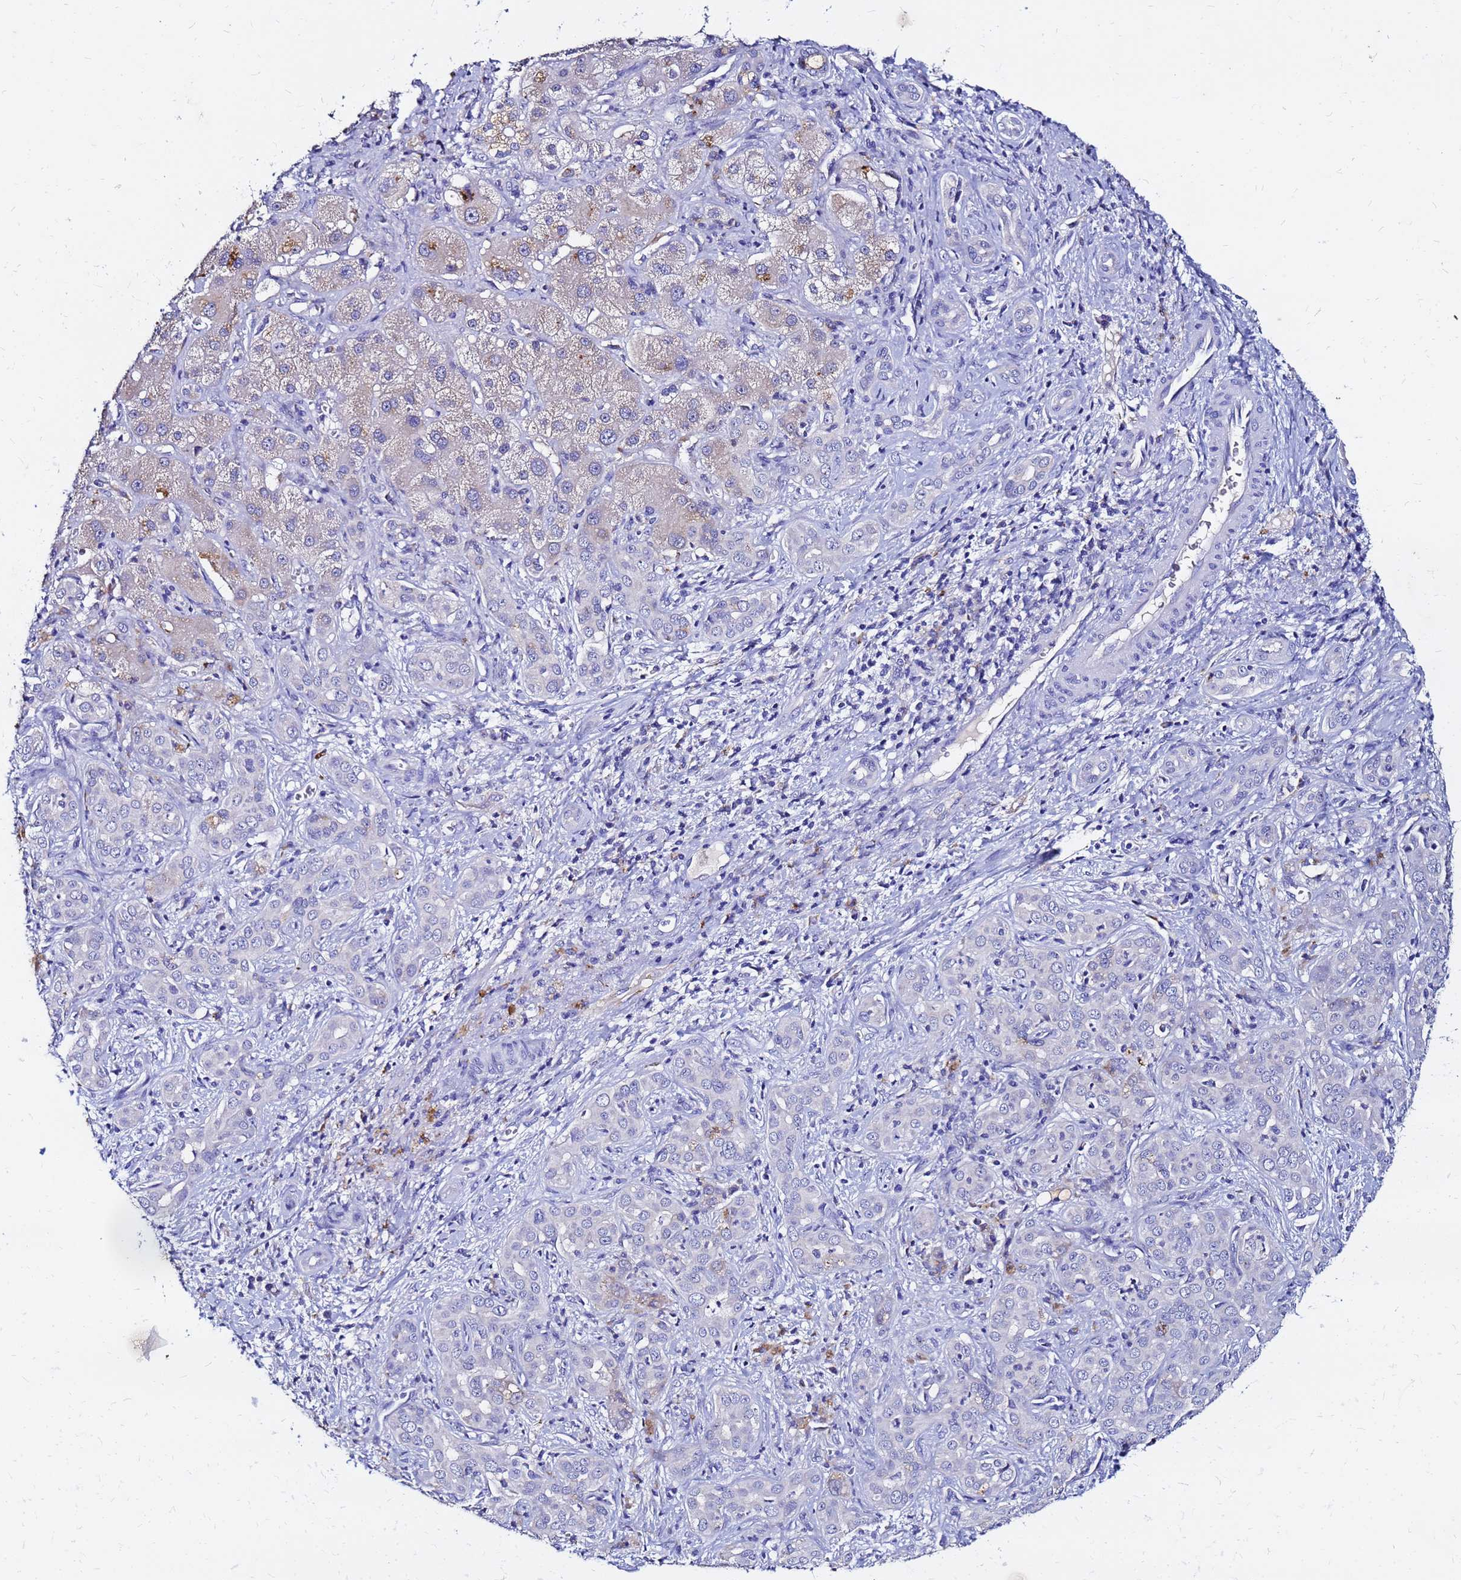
{"staining": {"intensity": "negative", "quantity": "none", "location": "none"}, "tissue": "liver cancer", "cell_type": "Tumor cells", "image_type": "cancer", "snomed": [{"axis": "morphology", "description": "Carcinoma, Hepatocellular, NOS"}, {"axis": "topography", "description": "Liver"}], "caption": "Liver cancer stained for a protein using IHC exhibits no expression tumor cells.", "gene": "FAM183A", "patient": {"sex": "female", "age": 43}}